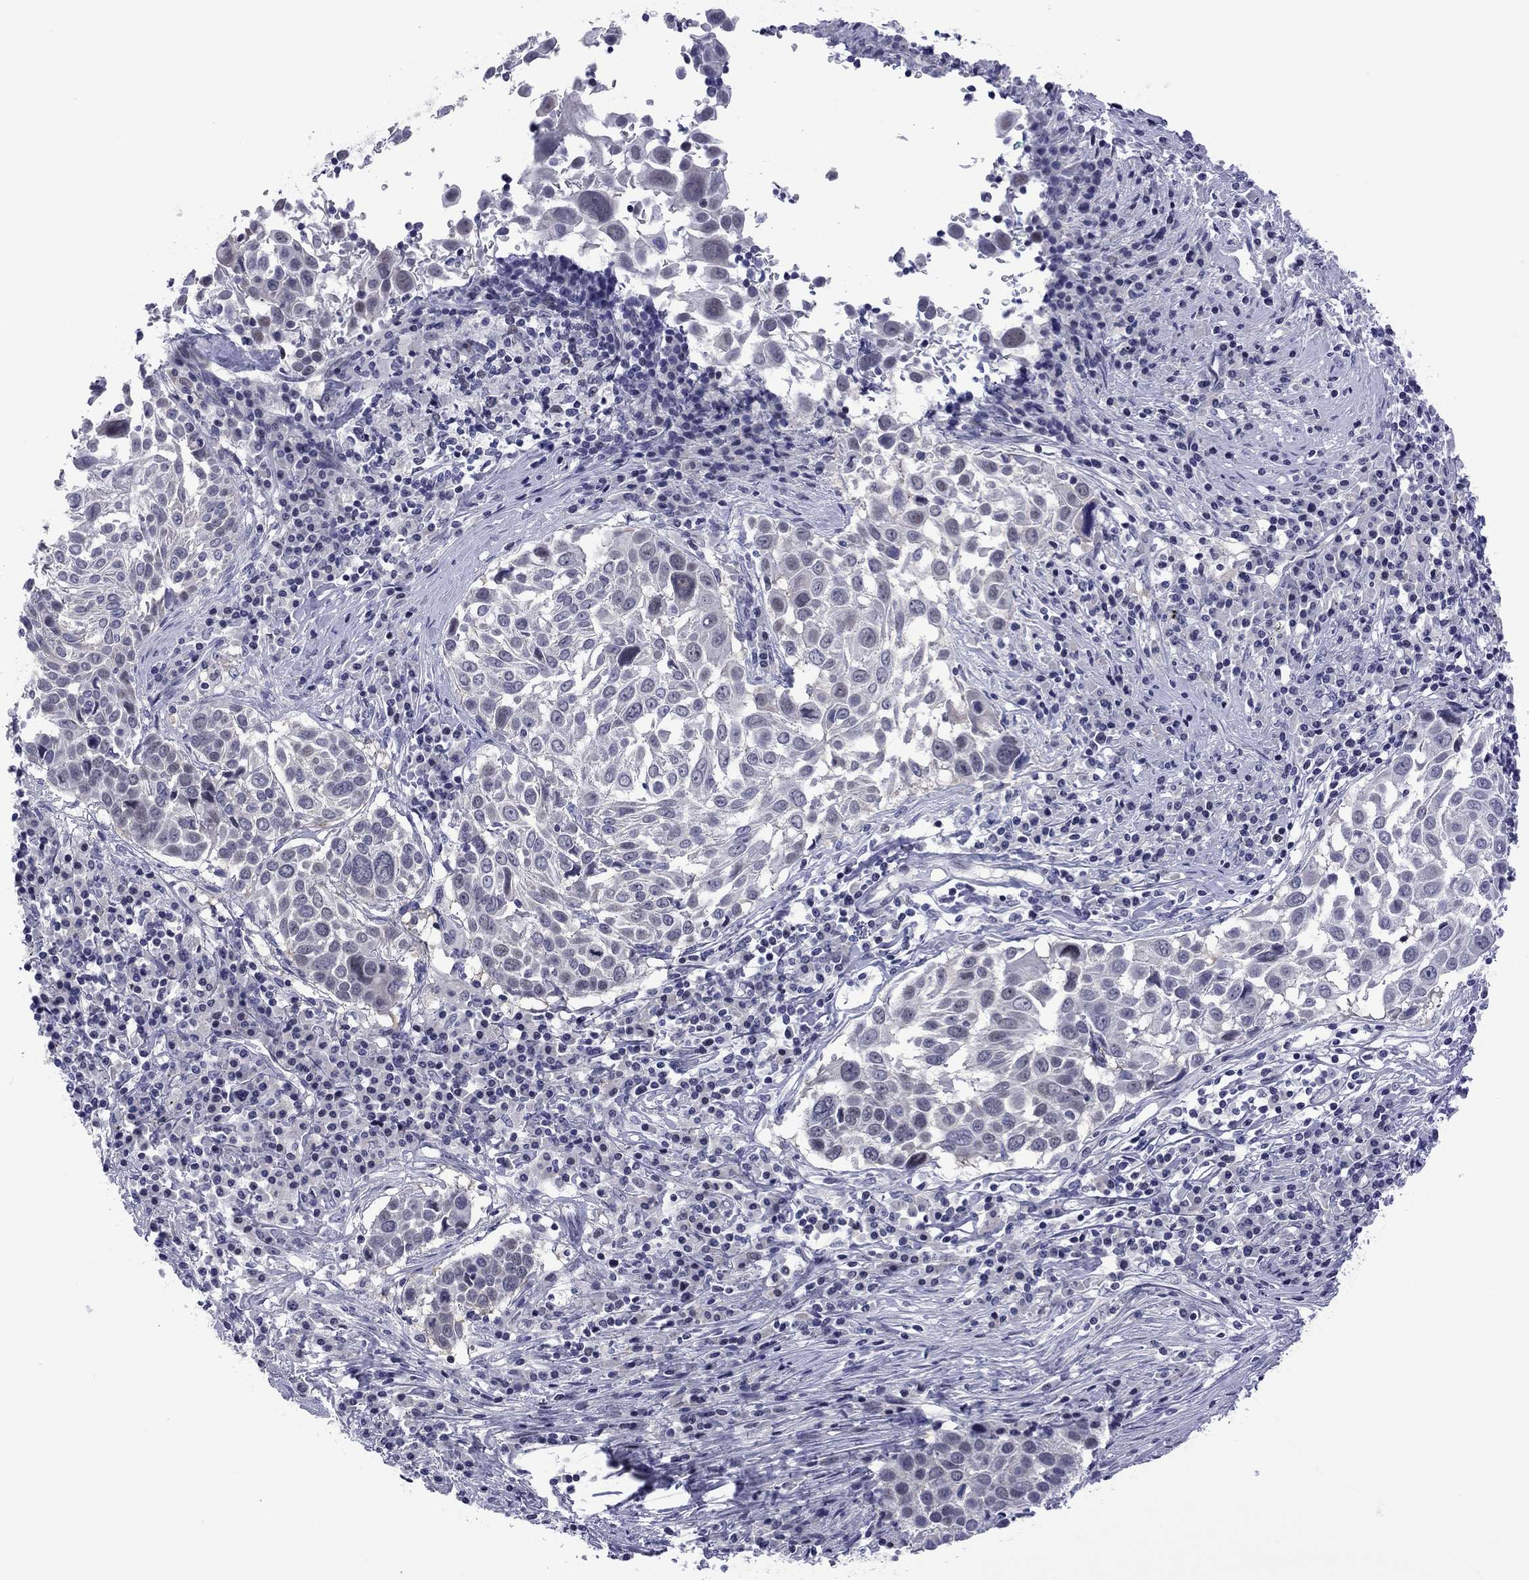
{"staining": {"intensity": "negative", "quantity": "none", "location": "none"}, "tissue": "lung cancer", "cell_type": "Tumor cells", "image_type": "cancer", "snomed": [{"axis": "morphology", "description": "Squamous cell carcinoma, NOS"}, {"axis": "topography", "description": "Lung"}], "caption": "IHC photomicrograph of lung squamous cell carcinoma stained for a protein (brown), which reveals no staining in tumor cells. The staining is performed using DAB brown chromogen with nuclei counter-stained in using hematoxylin.", "gene": "POU5F2", "patient": {"sex": "male", "age": 57}}